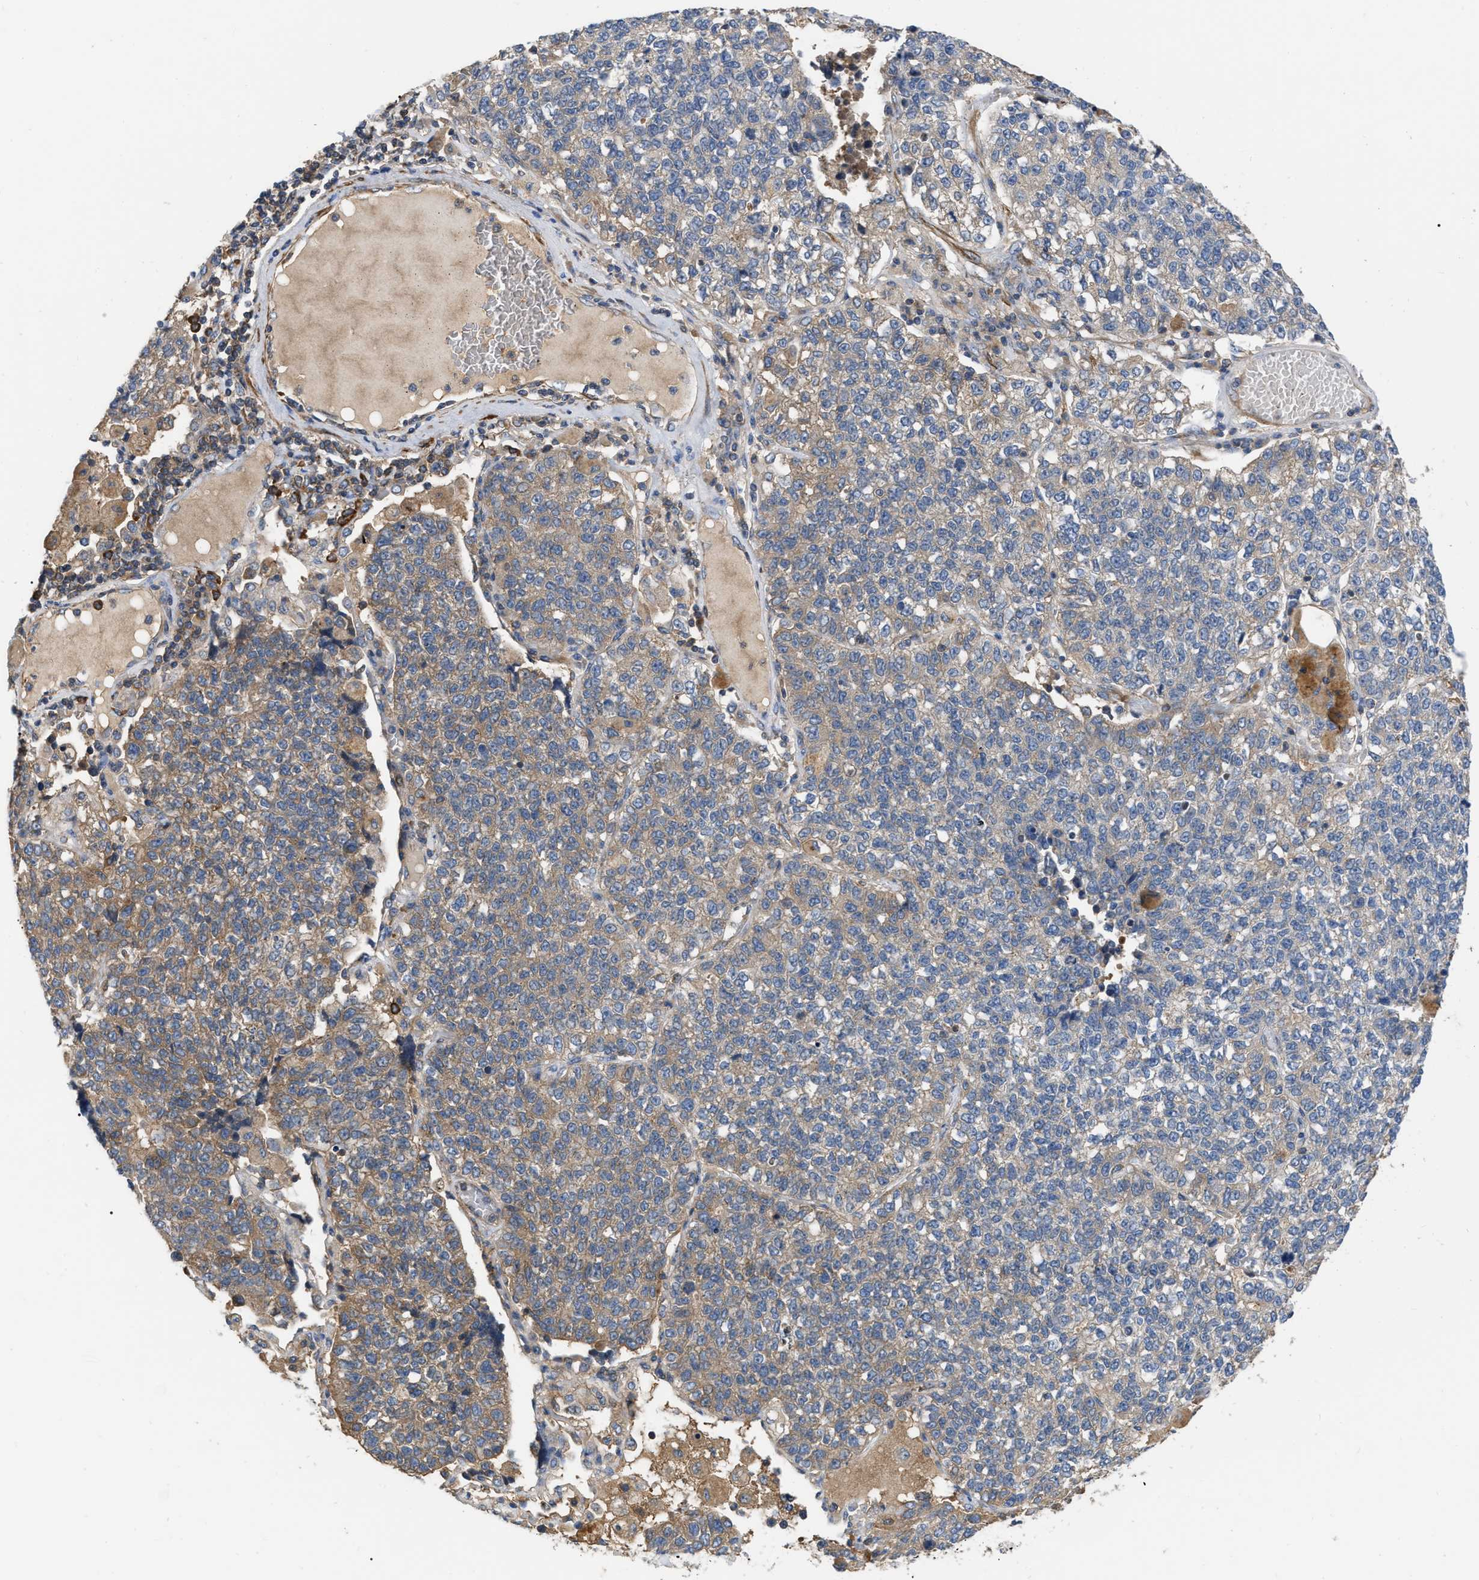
{"staining": {"intensity": "weak", "quantity": "25%-75%", "location": "cytoplasmic/membranous"}, "tissue": "lung cancer", "cell_type": "Tumor cells", "image_type": "cancer", "snomed": [{"axis": "morphology", "description": "Adenocarcinoma, NOS"}, {"axis": "topography", "description": "Lung"}], "caption": "IHC of lung adenocarcinoma demonstrates low levels of weak cytoplasmic/membranous positivity in about 25%-75% of tumor cells. (DAB (3,3'-diaminobenzidine) = brown stain, brightfield microscopy at high magnification).", "gene": "RABEP1", "patient": {"sex": "male", "age": 49}}